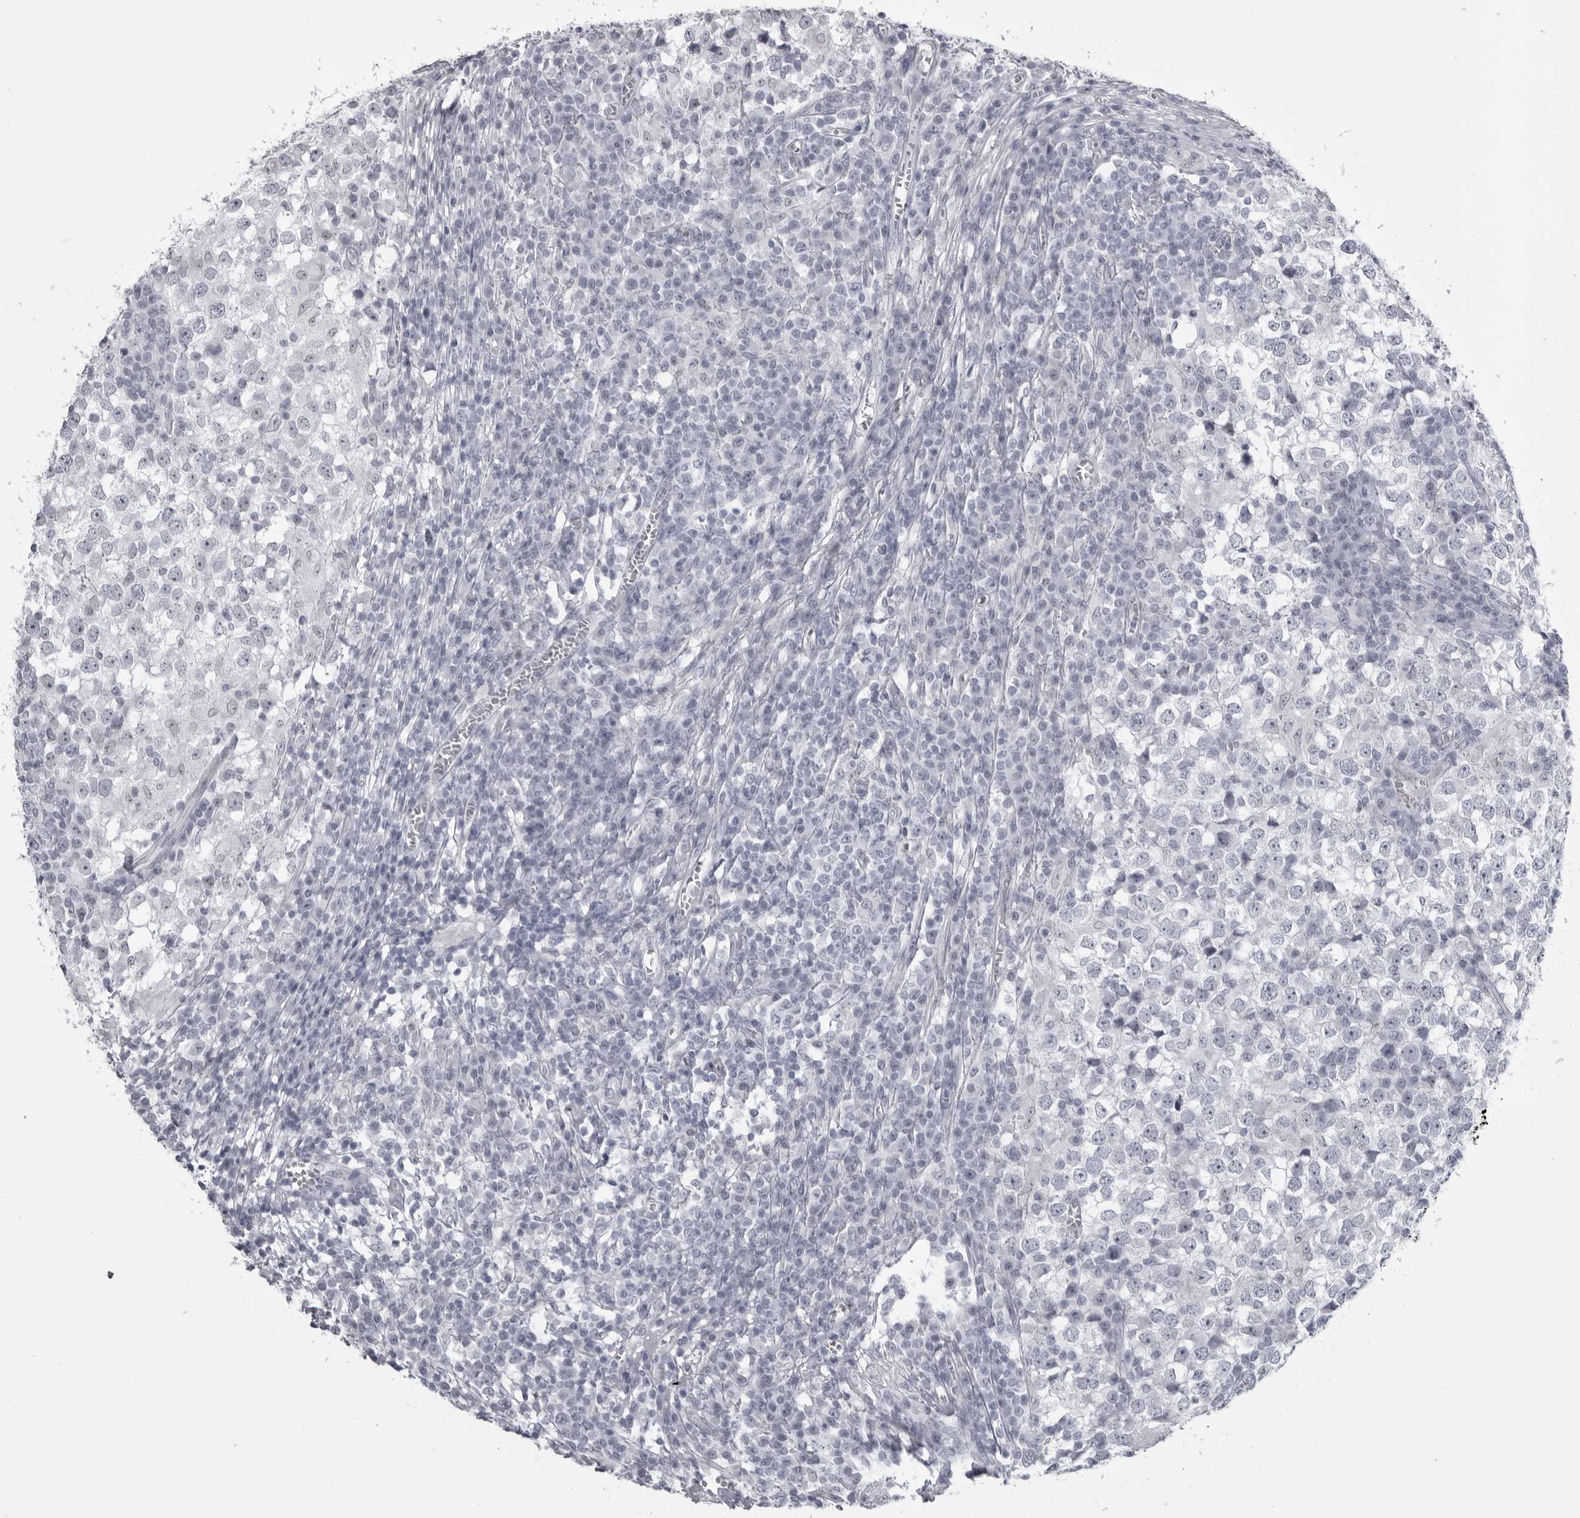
{"staining": {"intensity": "negative", "quantity": "none", "location": "none"}, "tissue": "testis cancer", "cell_type": "Tumor cells", "image_type": "cancer", "snomed": [{"axis": "morphology", "description": "Seminoma, NOS"}, {"axis": "topography", "description": "Testis"}], "caption": "Immunohistochemical staining of seminoma (testis) displays no significant positivity in tumor cells.", "gene": "UROD", "patient": {"sex": "male", "age": 65}}